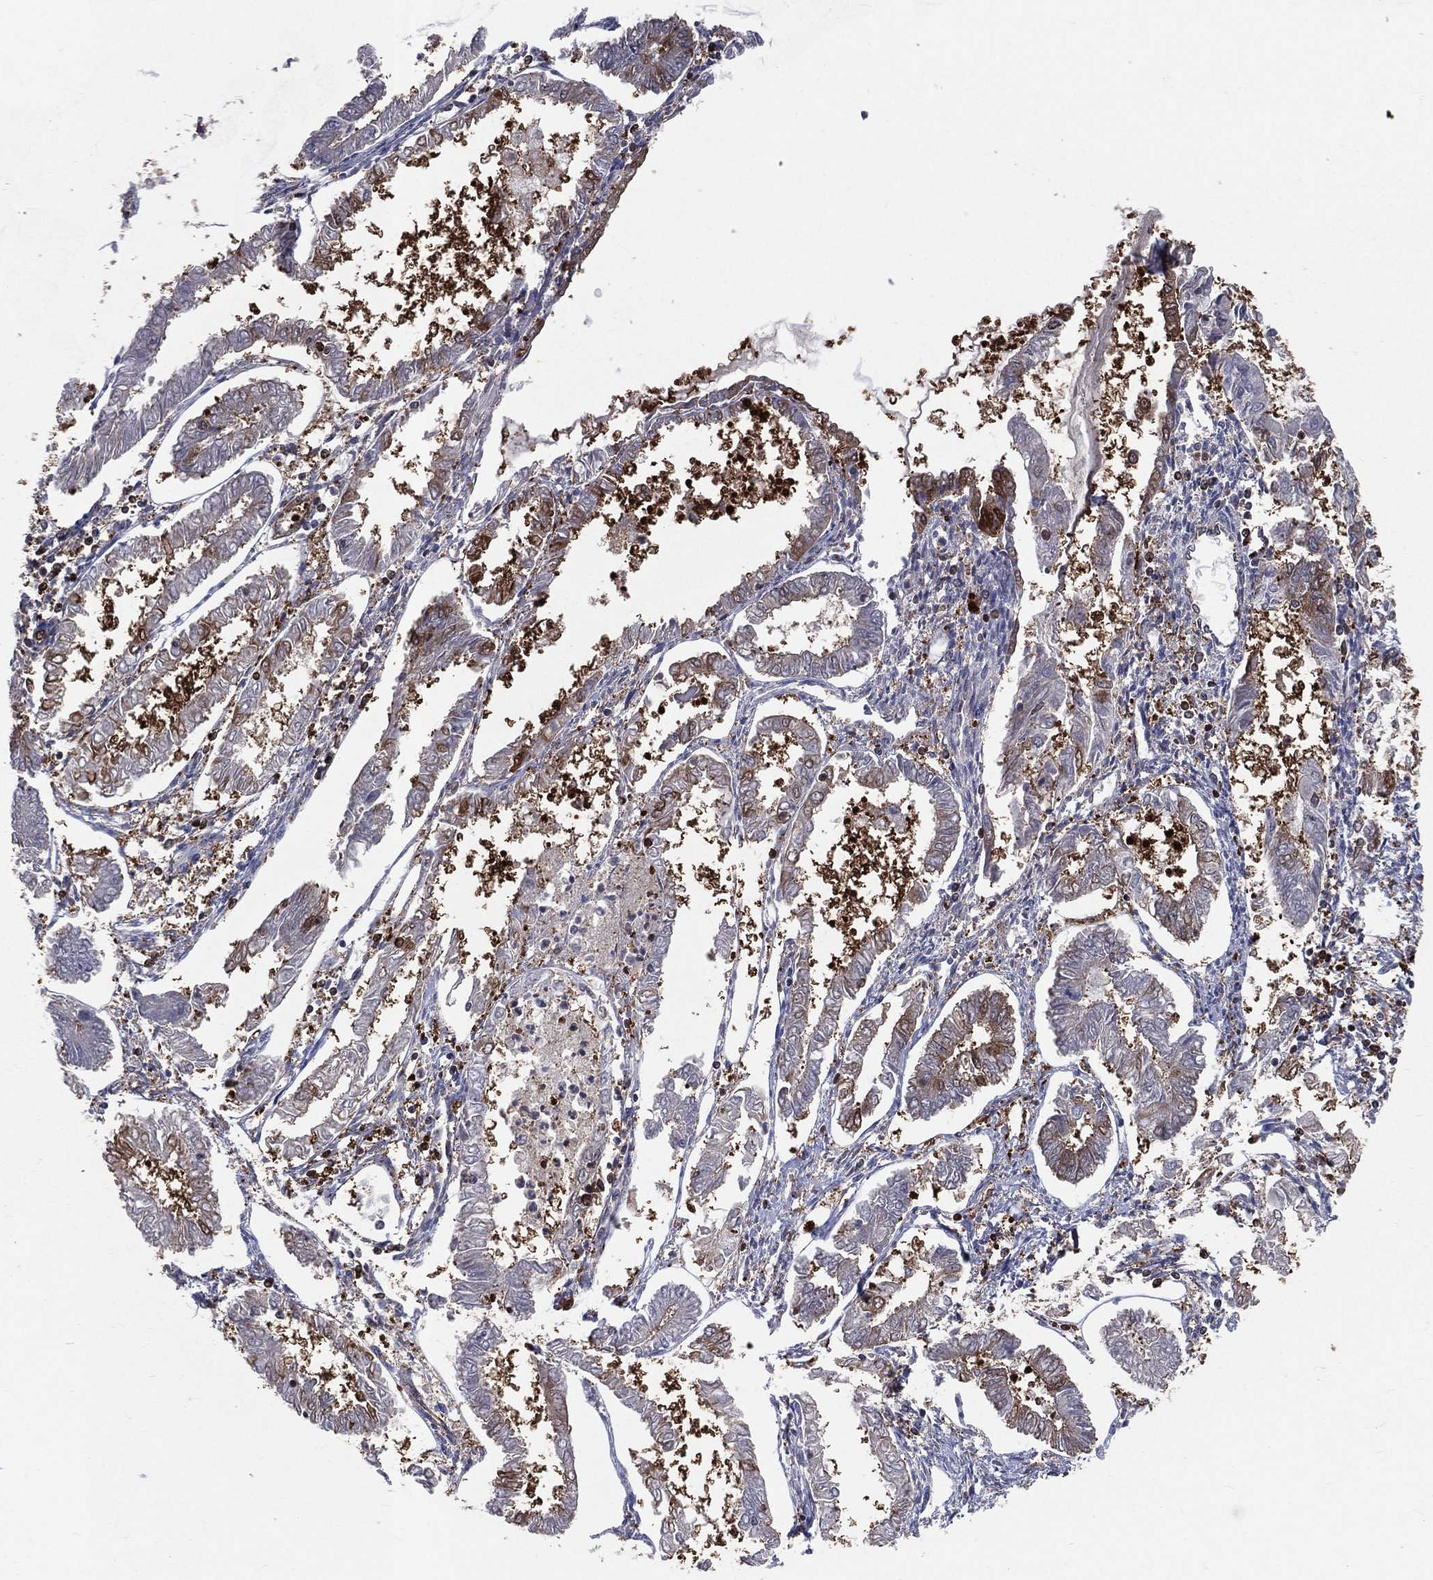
{"staining": {"intensity": "weak", "quantity": "<25%", "location": "cytoplasmic/membranous"}, "tissue": "endometrial cancer", "cell_type": "Tumor cells", "image_type": "cancer", "snomed": [{"axis": "morphology", "description": "Adenocarcinoma, NOS"}, {"axis": "topography", "description": "Endometrium"}], "caption": "Immunohistochemistry photomicrograph of neoplastic tissue: human endometrial cancer stained with DAB (3,3'-diaminobenzidine) shows no significant protein positivity in tumor cells. (DAB IHC with hematoxylin counter stain).", "gene": "ENO1", "patient": {"sex": "female", "age": 68}}